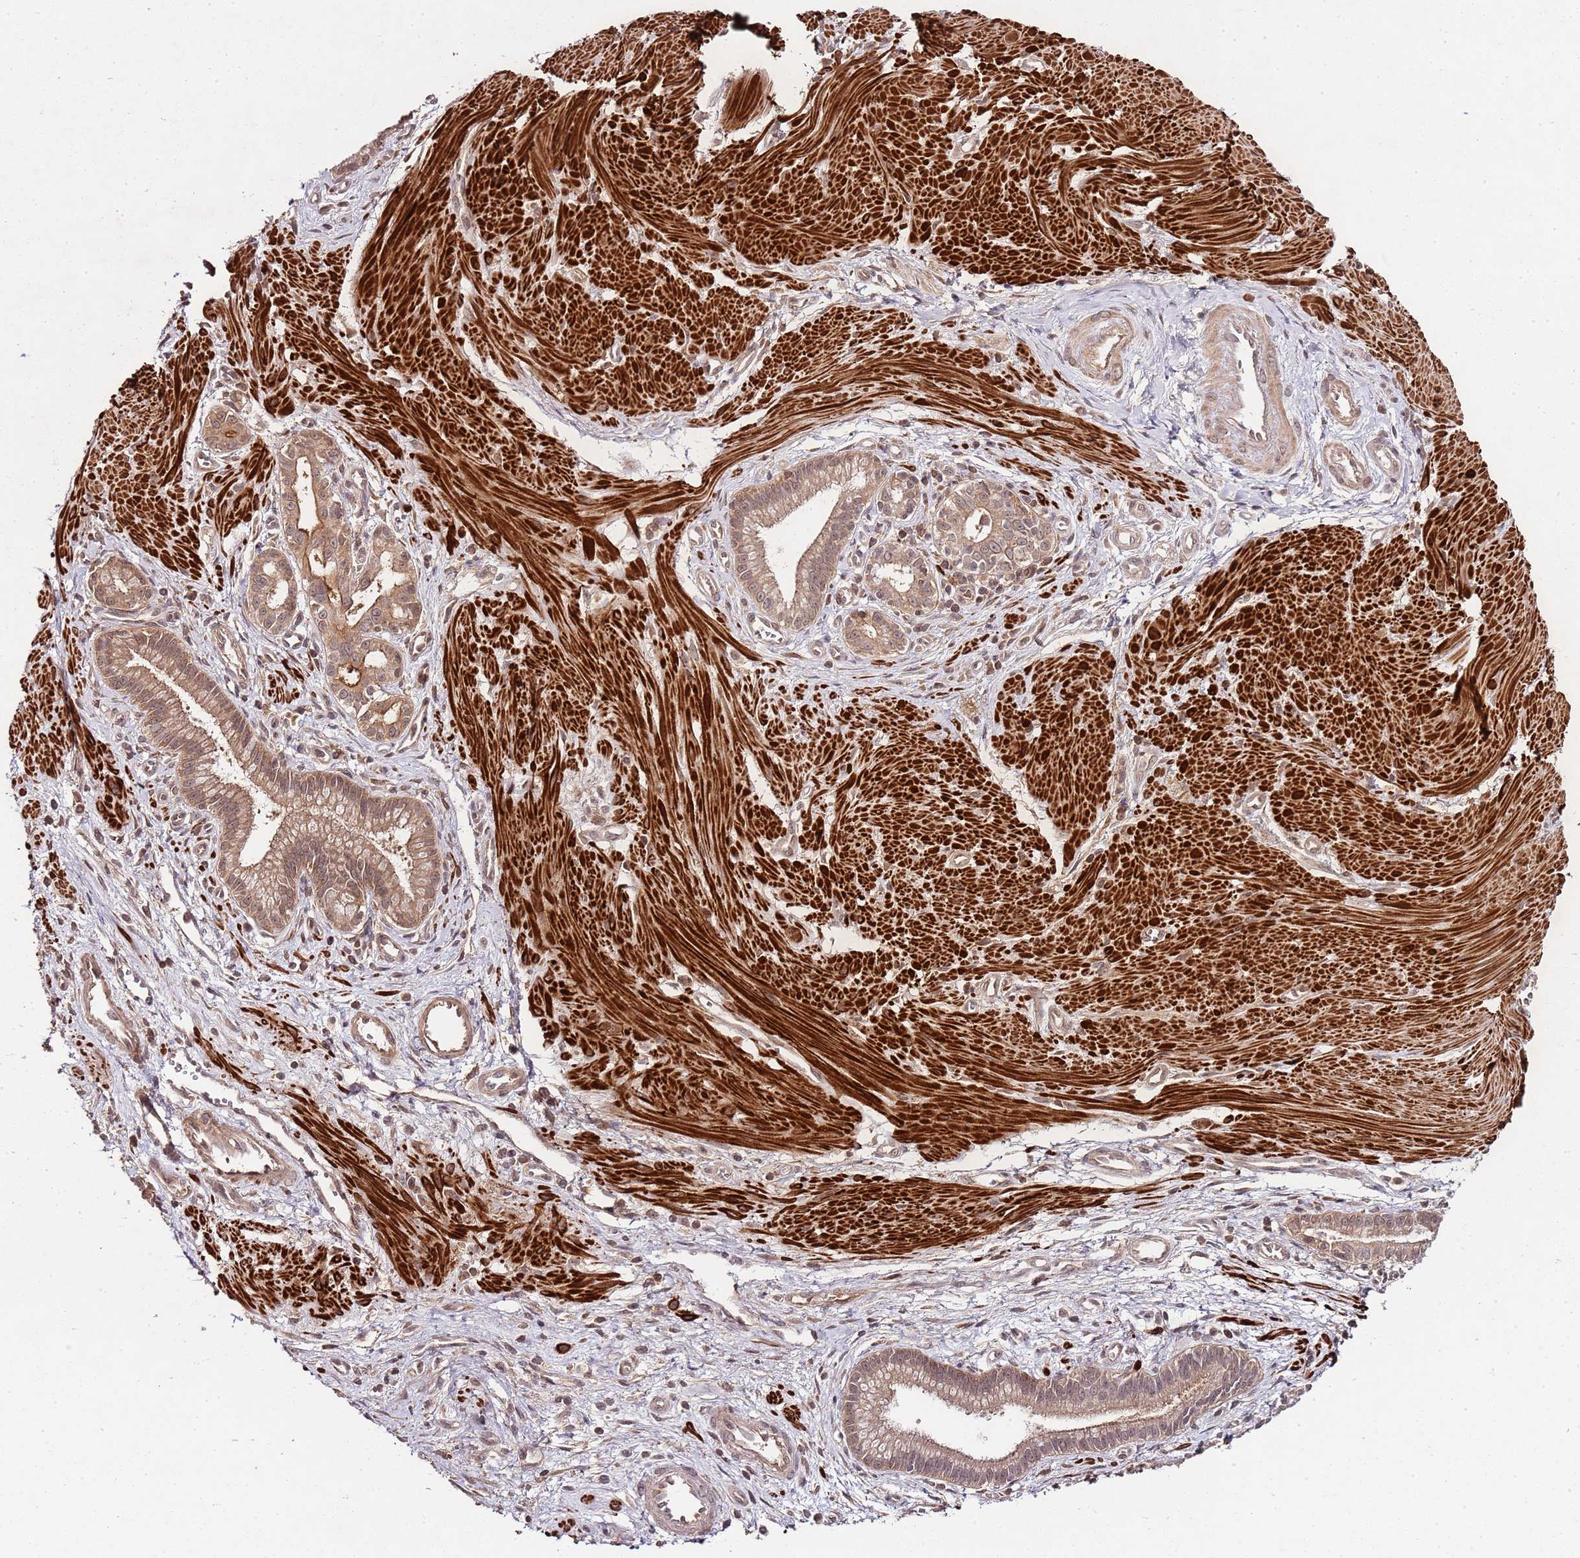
{"staining": {"intensity": "moderate", "quantity": ">75%", "location": "cytoplasmic/membranous"}, "tissue": "pancreatic cancer", "cell_type": "Tumor cells", "image_type": "cancer", "snomed": [{"axis": "morphology", "description": "Adenocarcinoma, NOS"}, {"axis": "topography", "description": "Pancreas"}], "caption": "IHC image of neoplastic tissue: adenocarcinoma (pancreatic) stained using immunohistochemistry displays medium levels of moderate protein expression localized specifically in the cytoplasmic/membranous of tumor cells, appearing as a cytoplasmic/membranous brown color.", "gene": "LIN37", "patient": {"sex": "male", "age": 78}}